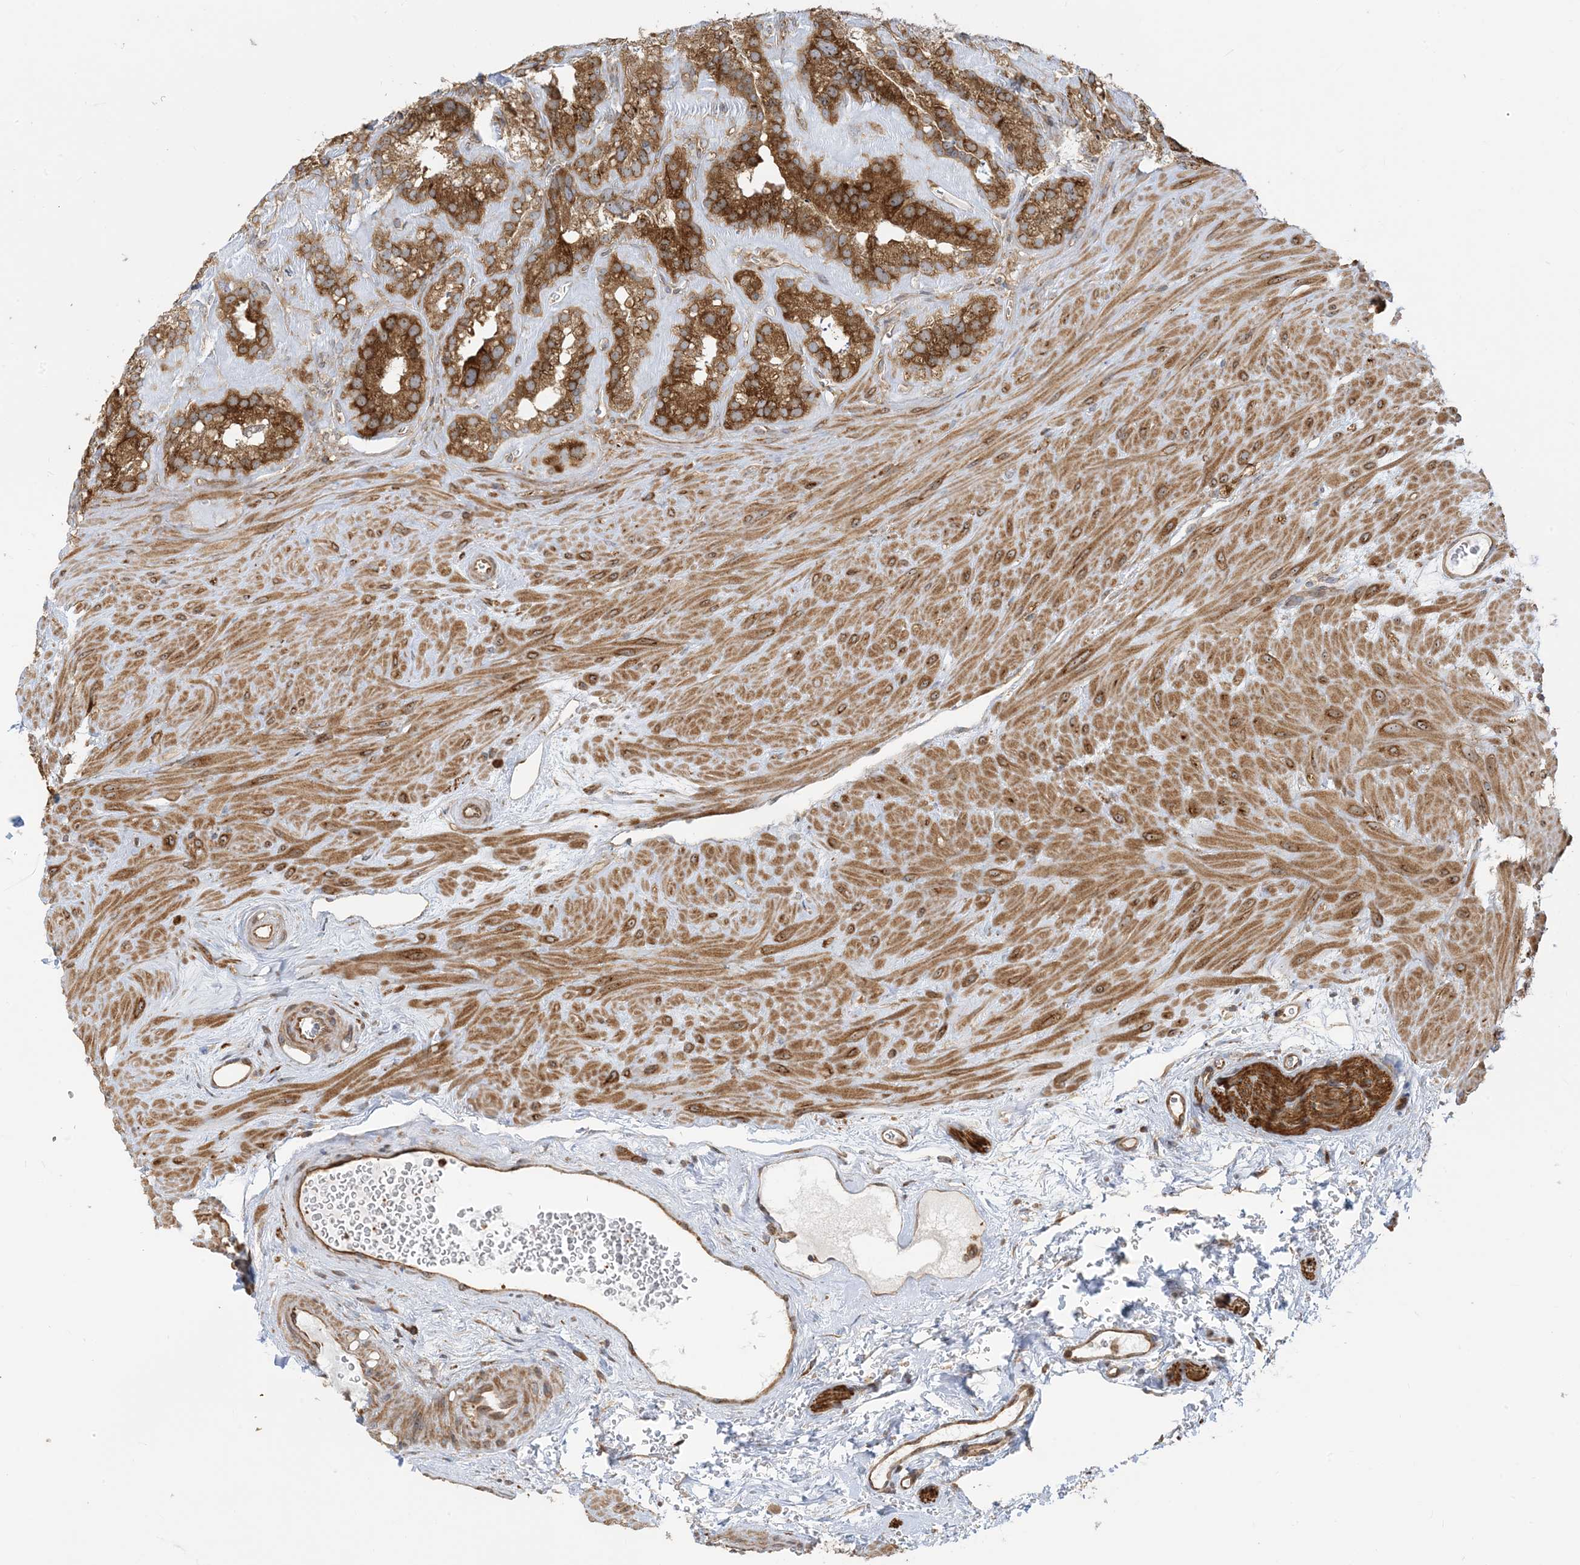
{"staining": {"intensity": "strong", "quantity": ">75%", "location": "cytoplasmic/membranous"}, "tissue": "seminal vesicle", "cell_type": "Glandular cells", "image_type": "normal", "snomed": [{"axis": "morphology", "description": "Normal tissue, NOS"}, {"axis": "topography", "description": "Prostate"}, {"axis": "topography", "description": "Seminal veicle"}], "caption": "DAB (3,3'-diaminobenzidine) immunohistochemical staining of benign human seminal vesicle reveals strong cytoplasmic/membranous protein positivity in approximately >75% of glandular cells. (brown staining indicates protein expression, while blue staining denotes nuclei).", "gene": "SRP72", "patient": {"sex": "male", "age": 59}}